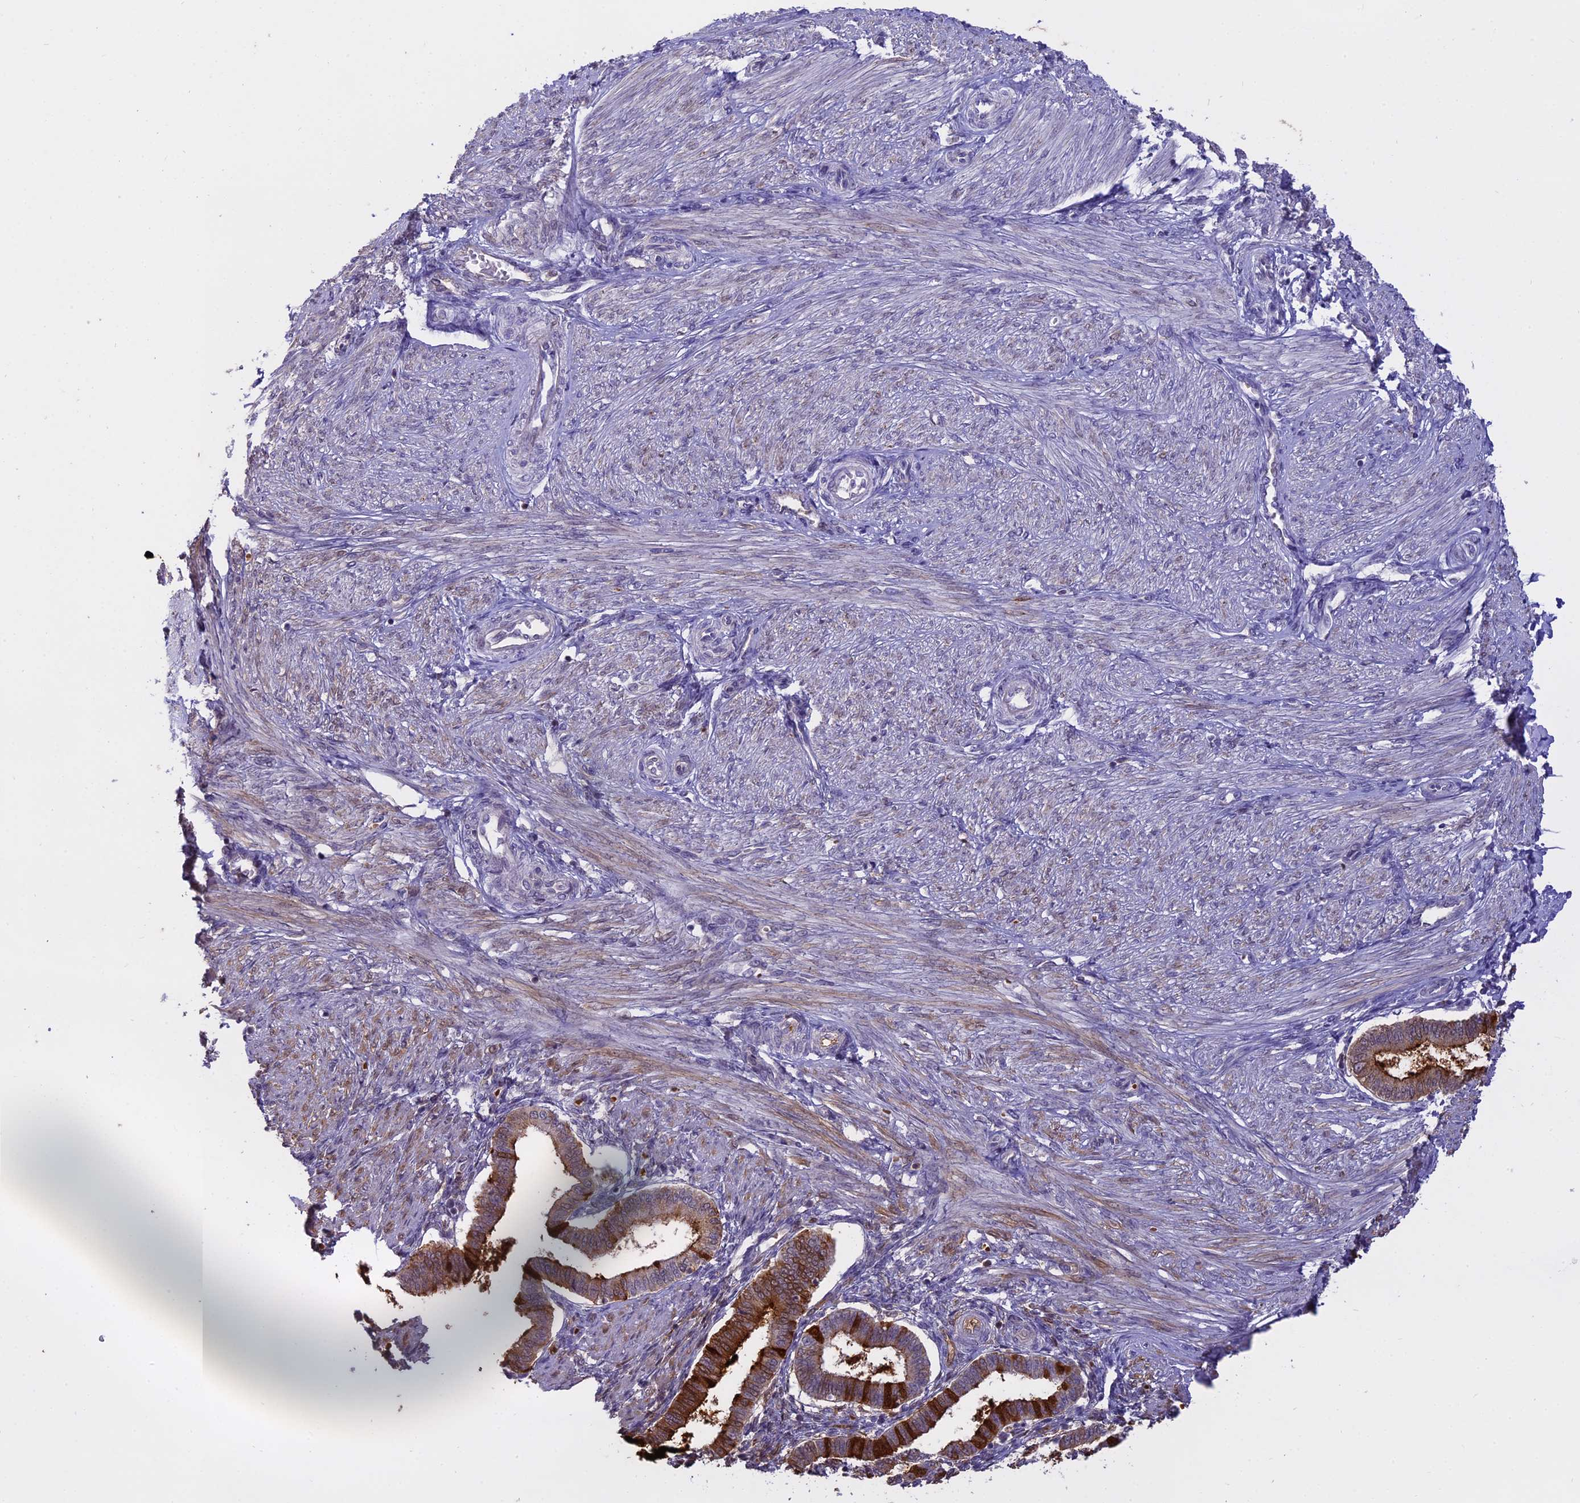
{"staining": {"intensity": "weak", "quantity": "25%-75%", "location": "cytoplasmic/membranous"}, "tissue": "endometrium", "cell_type": "Cells in endometrial stroma", "image_type": "normal", "snomed": [{"axis": "morphology", "description": "Normal tissue, NOS"}, {"axis": "topography", "description": "Endometrium"}], "caption": "Immunohistochemical staining of unremarkable human endometrium displays weak cytoplasmic/membranous protein positivity in about 25%-75% of cells in endometrial stroma. (Stains: DAB in brown, nuclei in blue, Microscopy: brightfield microscopy at high magnification).", "gene": "WFDC2", "patient": {"sex": "female", "age": 24}}